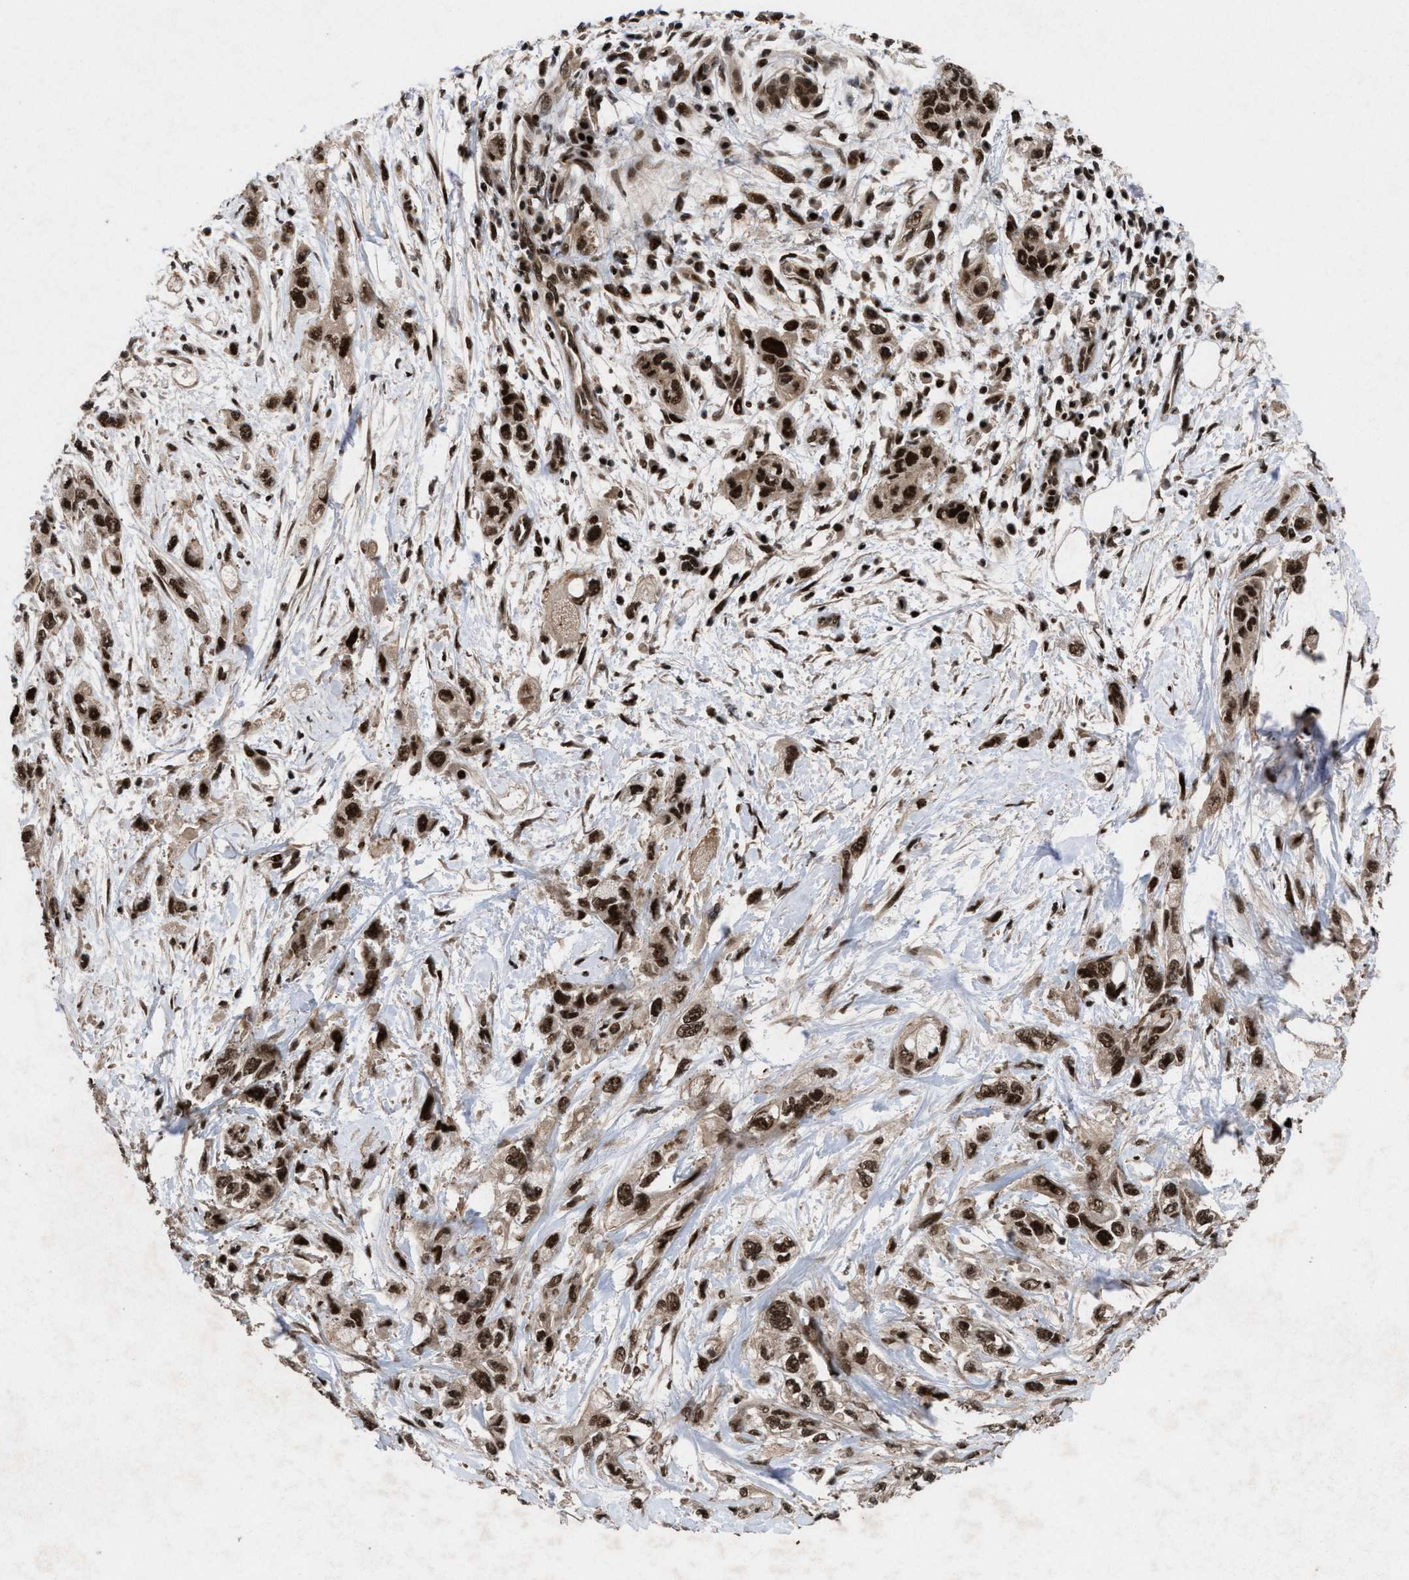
{"staining": {"intensity": "moderate", "quantity": ">75%", "location": "nuclear"}, "tissue": "pancreatic cancer", "cell_type": "Tumor cells", "image_type": "cancer", "snomed": [{"axis": "morphology", "description": "Adenocarcinoma, NOS"}, {"axis": "topography", "description": "Pancreas"}], "caption": "IHC photomicrograph of neoplastic tissue: adenocarcinoma (pancreatic) stained using IHC displays medium levels of moderate protein expression localized specifically in the nuclear of tumor cells, appearing as a nuclear brown color.", "gene": "WIZ", "patient": {"sex": "male", "age": 74}}